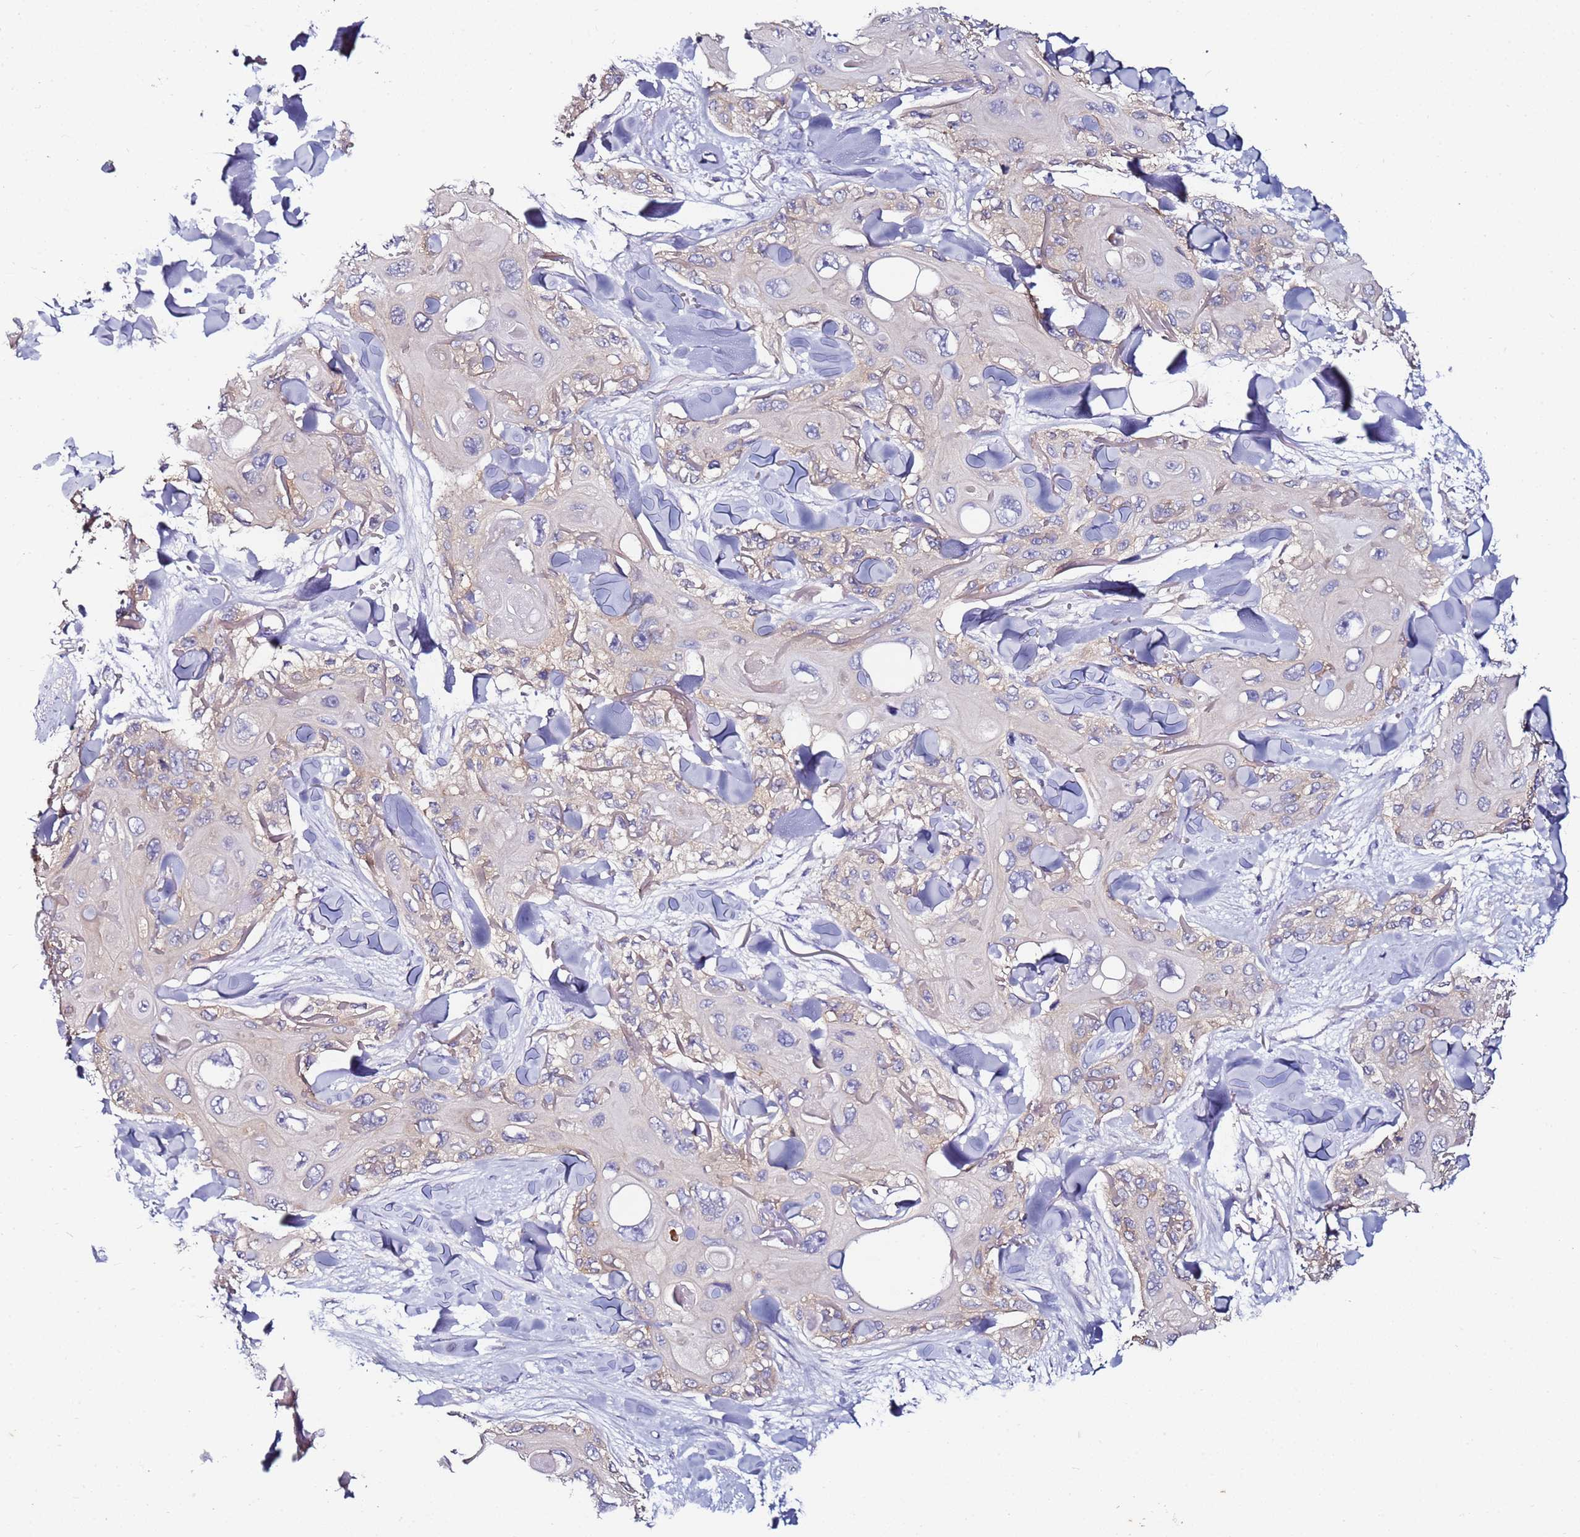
{"staining": {"intensity": "weak", "quantity": "<25%", "location": "cytoplasmic/membranous"}, "tissue": "skin cancer", "cell_type": "Tumor cells", "image_type": "cancer", "snomed": [{"axis": "morphology", "description": "Normal tissue, NOS"}, {"axis": "morphology", "description": "Squamous cell carcinoma, NOS"}, {"axis": "topography", "description": "Skin"}], "caption": "The micrograph shows no significant positivity in tumor cells of skin cancer (squamous cell carcinoma).", "gene": "SRRM5", "patient": {"sex": "male", "age": 72}}